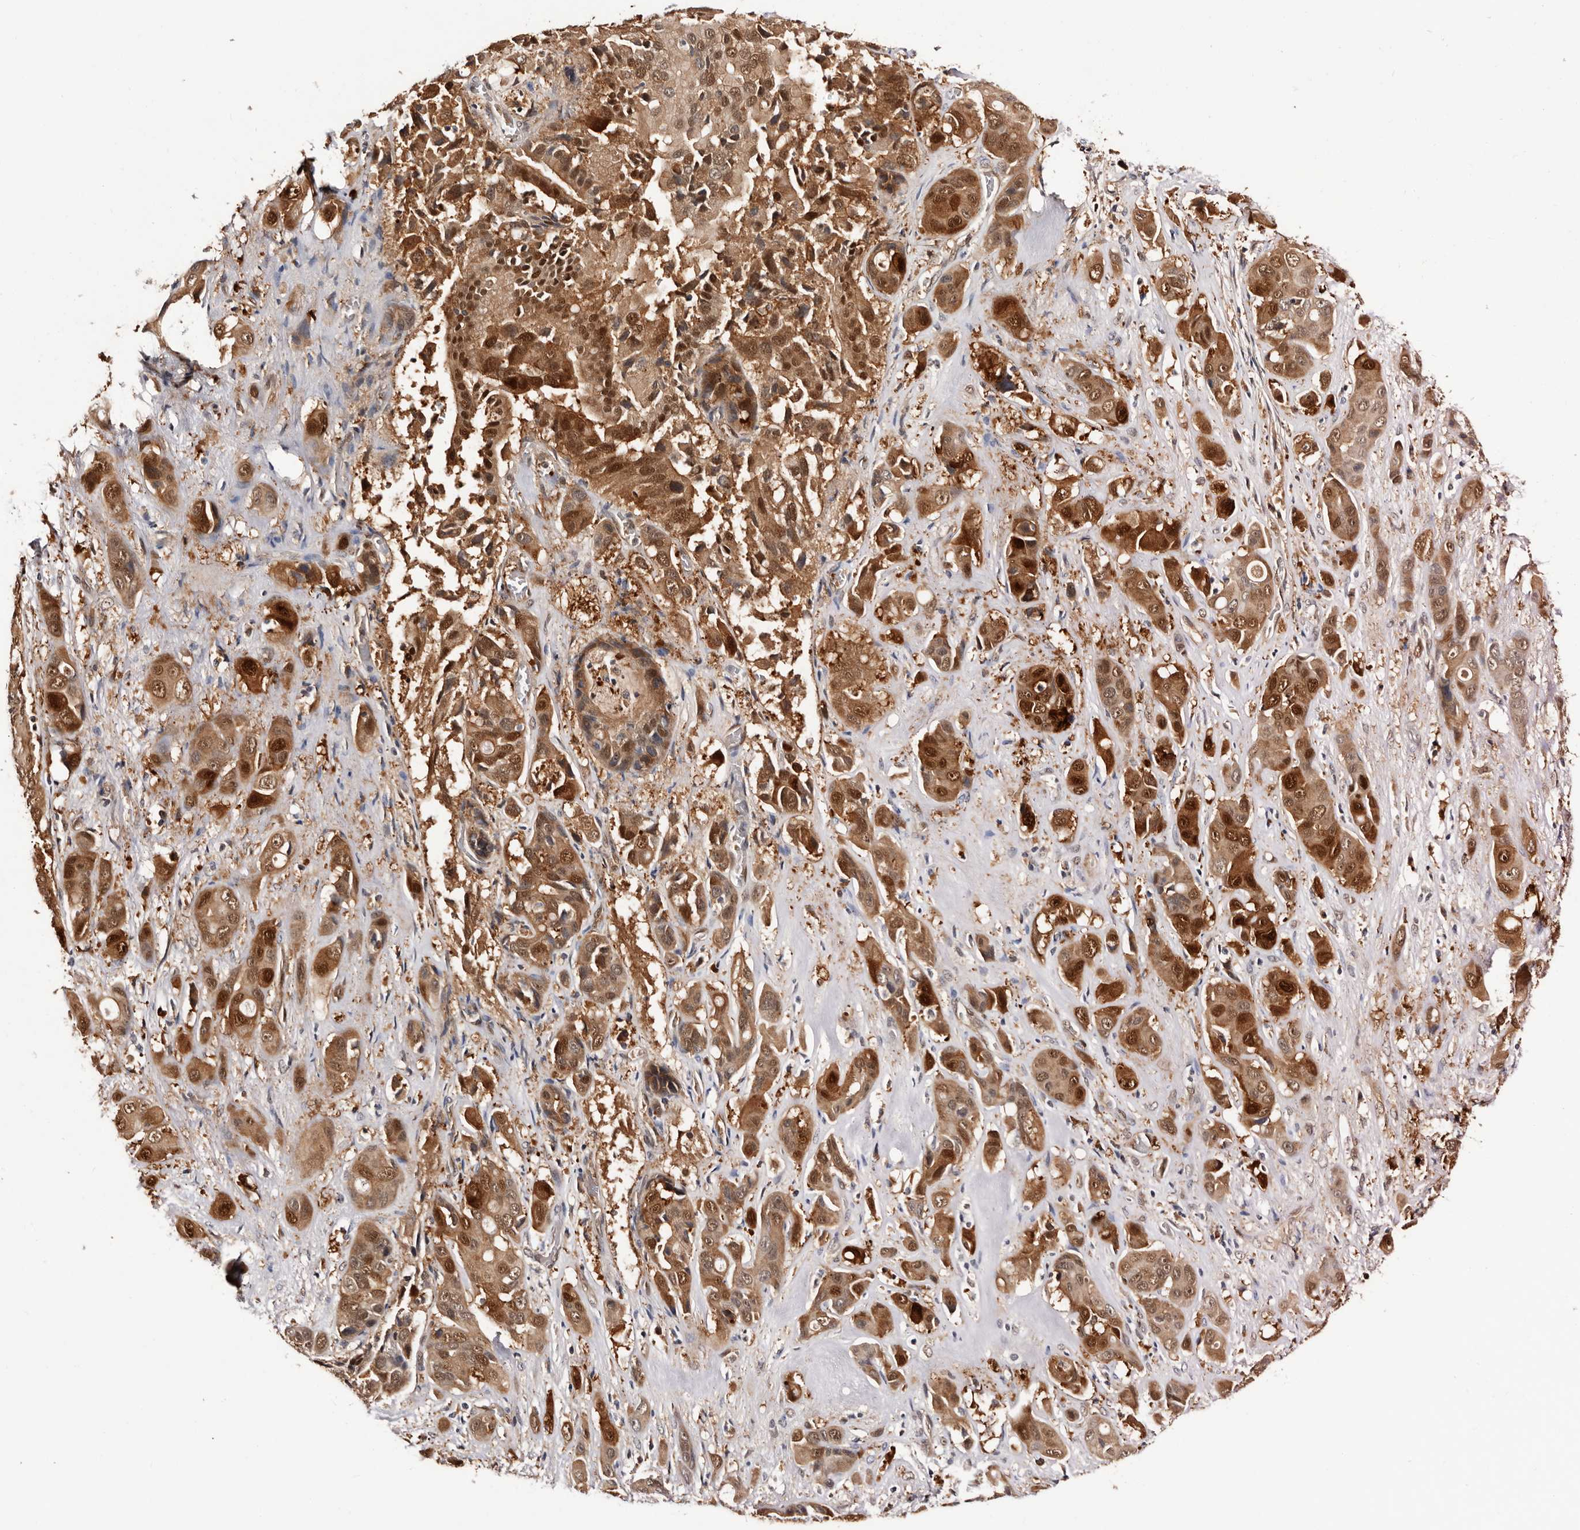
{"staining": {"intensity": "moderate", "quantity": ">75%", "location": "cytoplasmic/membranous,nuclear"}, "tissue": "liver cancer", "cell_type": "Tumor cells", "image_type": "cancer", "snomed": [{"axis": "morphology", "description": "Cholangiocarcinoma"}, {"axis": "topography", "description": "Liver"}], "caption": "DAB immunohistochemical staining of human liver cholangiocarcinoma shows moderate cytoplasmic/membranous and nuclear protein expression in about >75% of tumor cells. (Stains: DAB (3,3'-diaminobenzidine) in brown, nuclei in blue, Microscopy: brightfield microscopy at high magnification).", "gene": "TP53I3", "patient": {"sex": "female", "age": 52}}